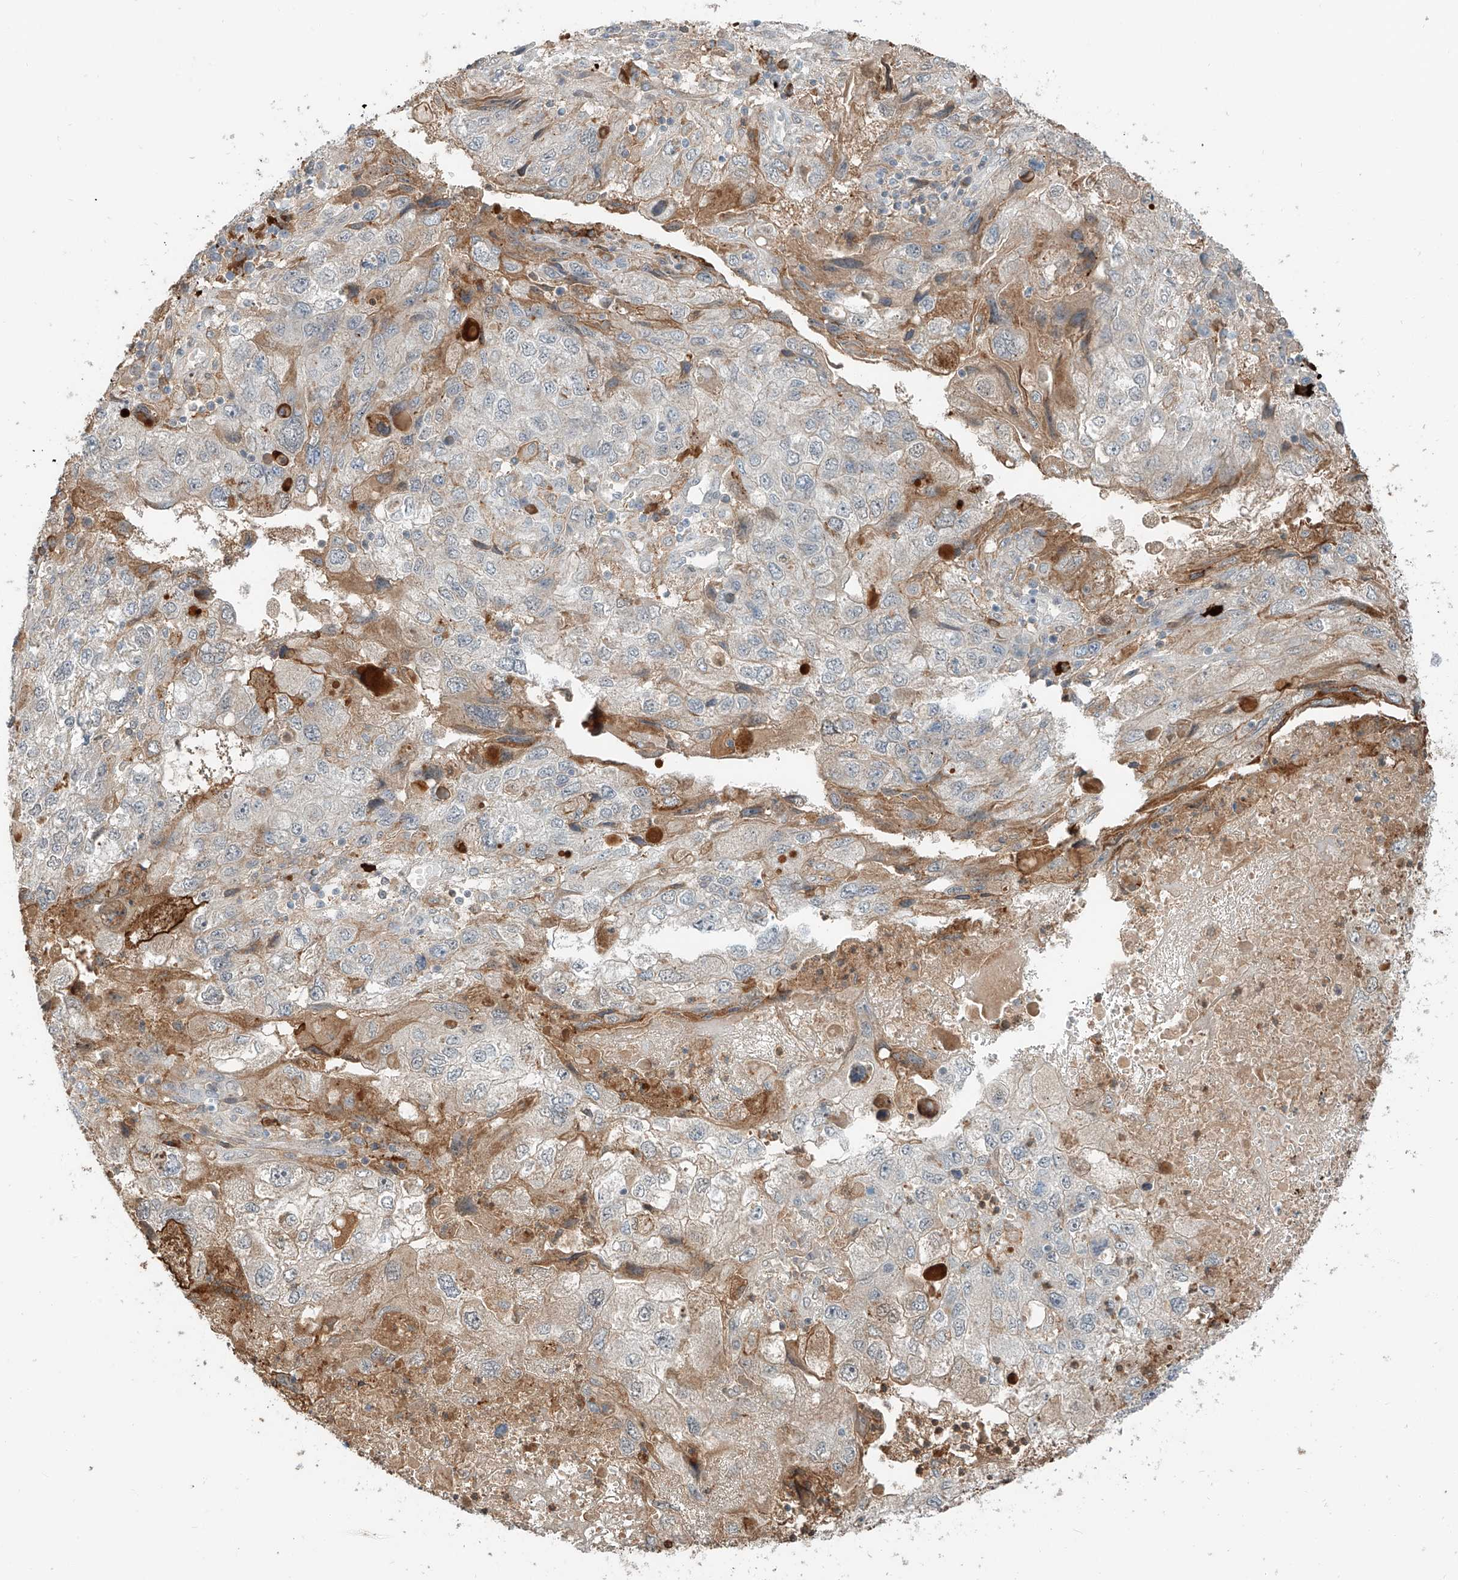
{"staining": {"intensity": "moderate", "quantity": "<25%", "location": "cytoplasmic/membranous"}, "tissue": "endometrial cancer", "cell_type": "Tumor cells", "image_type": "cancer", "snomed": [{"axis": "morphology", "description": "Adenocarcinoma, NOS"}, {"axis": "topography", "description": "Endometrium"}], "caption": "The image displays a brown stain indicating the presence of a protein in the cytoplasmic/membranous of tumor cells in endometrial adenocarcinoma.", "gene": "CEP162", "patient": {"sex": "female", "age": 49}}